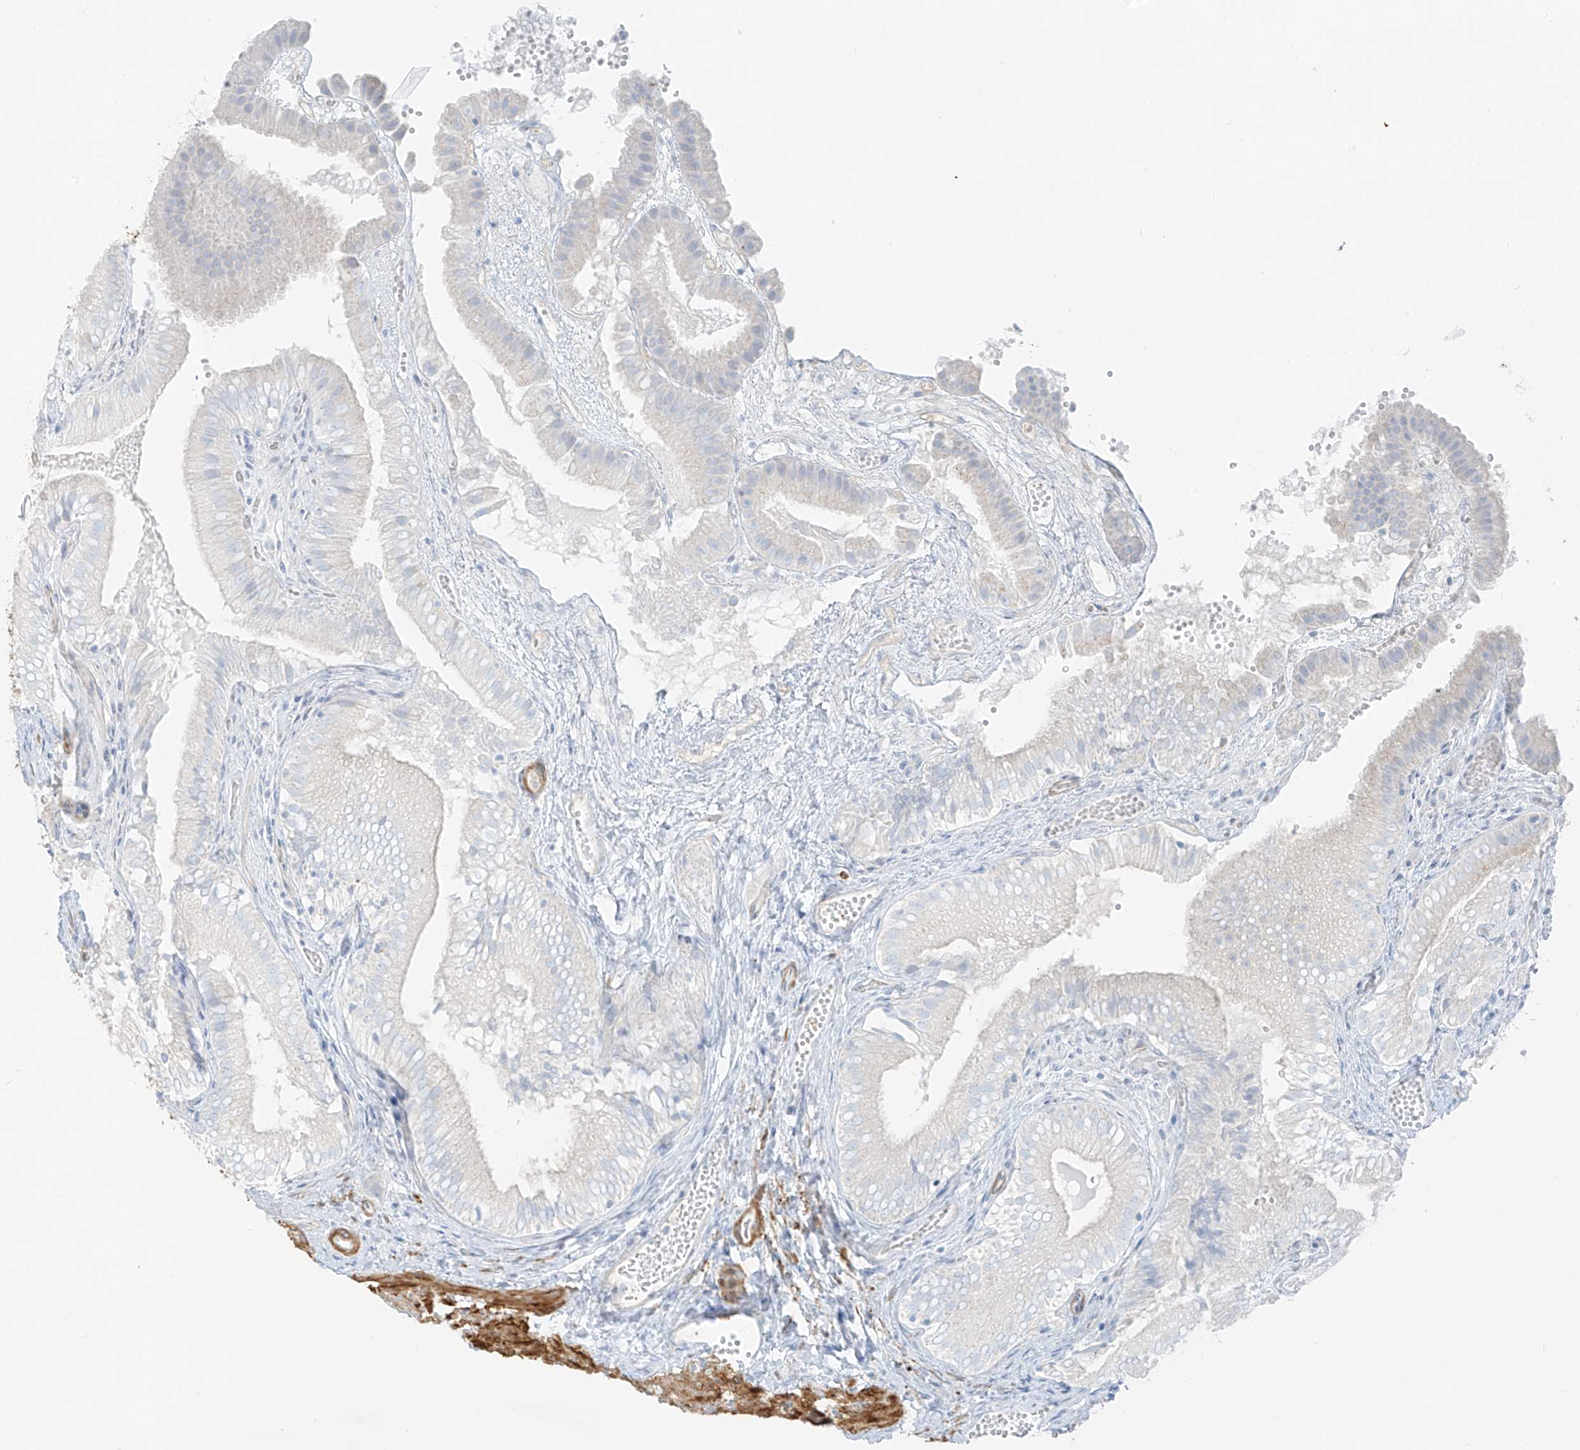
{"staining": {"intensity": "negative", "quantity": "none", "location": "none"}, "tissue": "gallbladder", "cell_type": "Glandular cells", "image_type": "normal", "snomed": [{"axis": "morphology", "description": "Normal tissue, NOS"}, {"axis": "topography", "description": "Gallbladder"}], "caption": "DAB (3,3'-diaminobenzidine) immunohistochemical staining of unremarkable human gallbladder displays no significant expression in glandular cells.", "gene": "SMCP", "patient": {"sex": "female", "age": 30}}